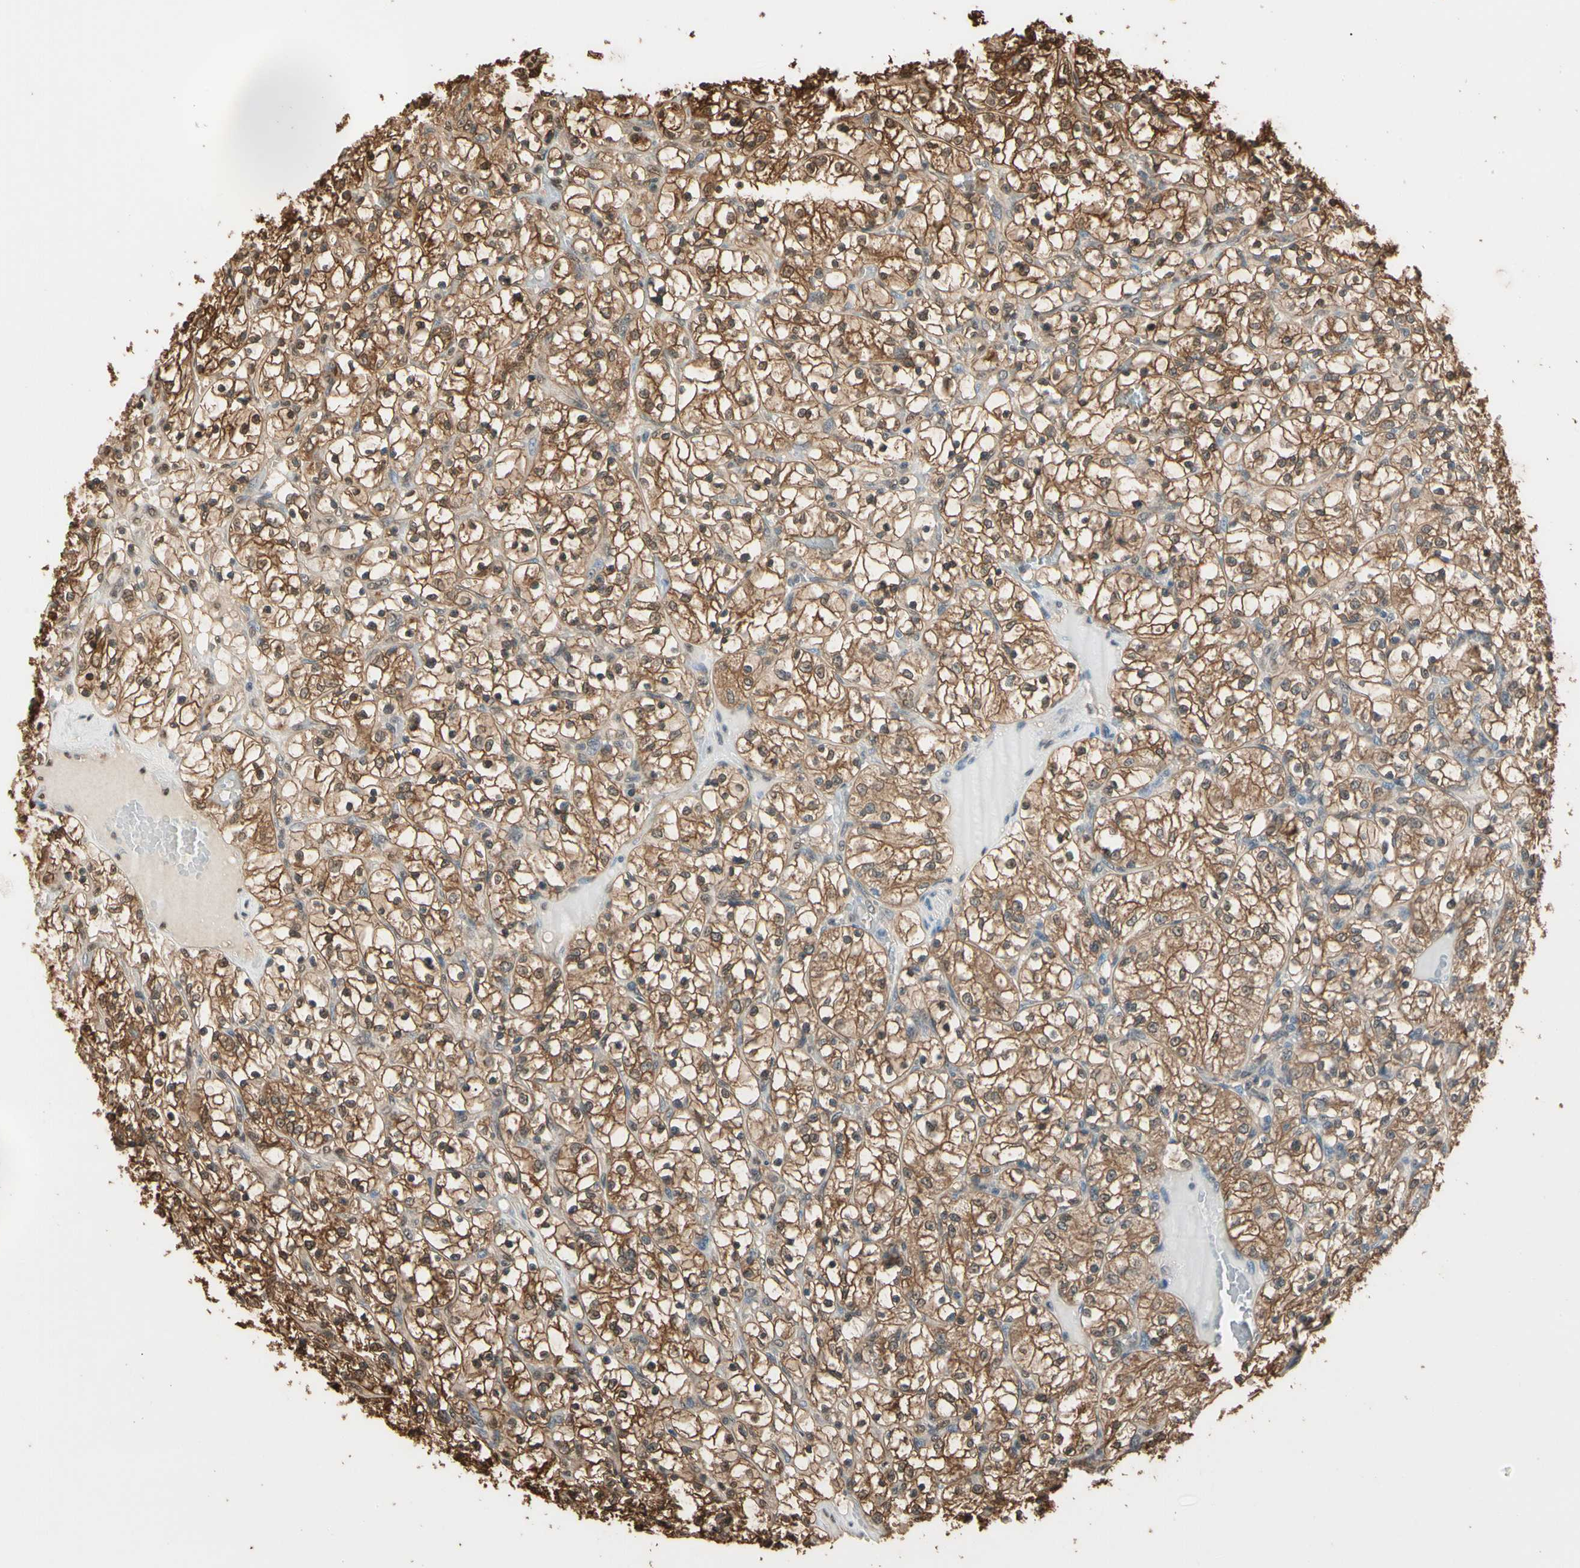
{"staining": {"intensity": "moderate", "quantity": ">75%", "location": "cytoplasmic/membranous,nuclear"}, "tissue": "renal cancer", "cell_type": "Tumor cells", "image_type": "cancer", "snomed": [{"axis": "morphology", "description": "Adenocarcinoma, NOS"}, {"axis": "topography", "description": "Kidney"}], "caption": "Renal cancer stained for a protein (brown) exhibits moderate cytoplasmic/membranous and nuclear positive staining in approximately >75% of tumor cells.", "gene": "PNCK", "patient": {"sex": "female", "age": 69}}